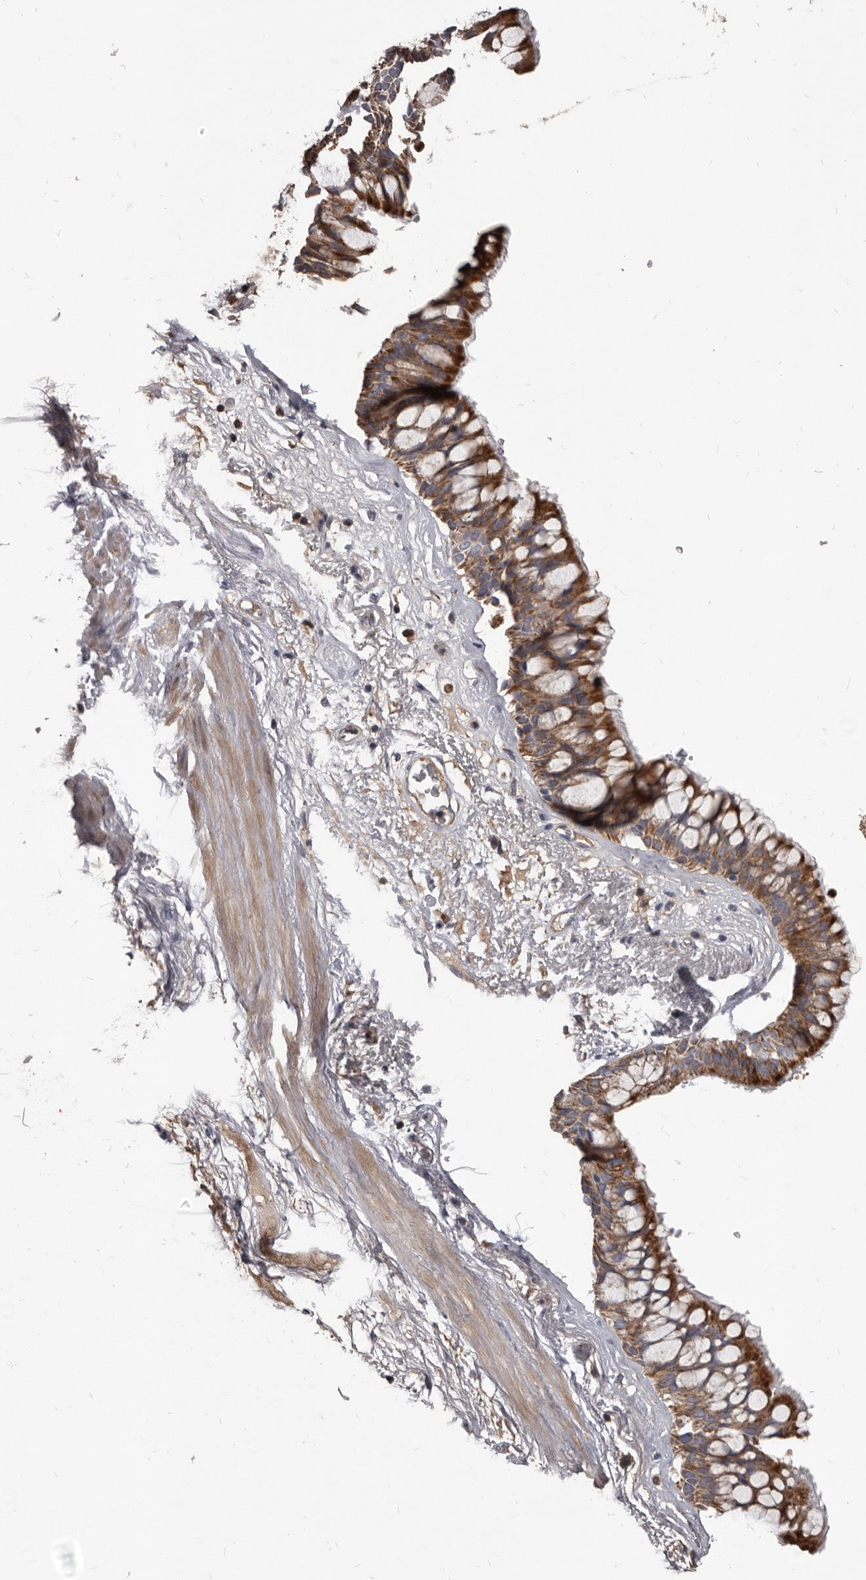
{"staining": {"intensity": "moderate", "quantity": ">75%", "location": "cytoplasmic/membranous"}, "tissue": "bronchus", "cell_type": "Respiratory epithelial cells", "image_type": "normal", "snomed": [{"axis": "morphology", "description": "Normal tissue, NOS"}, {"axis": "morphology", "description": "Squamous cell carcinoma, NOS"}, {"axis": "topography", "description": "Lymph node"}, {"axis": "topography", "description": "Bronchus"}, {"axis": "topography", "description": "Lung"}], "caption": "A high-resolution photomicrograph shows immunohistochemistry (IHC) staining of benign bronchus, which demonstrates moderate cytoplasmic/membranous positivity in approximately >75% of respiratory epithelial cells. (brown staining indicates protein expression, while blue staining denotes nuclei).", "gene": "ALDH5A1", "patient": {"sex": "male", "age": 66}}